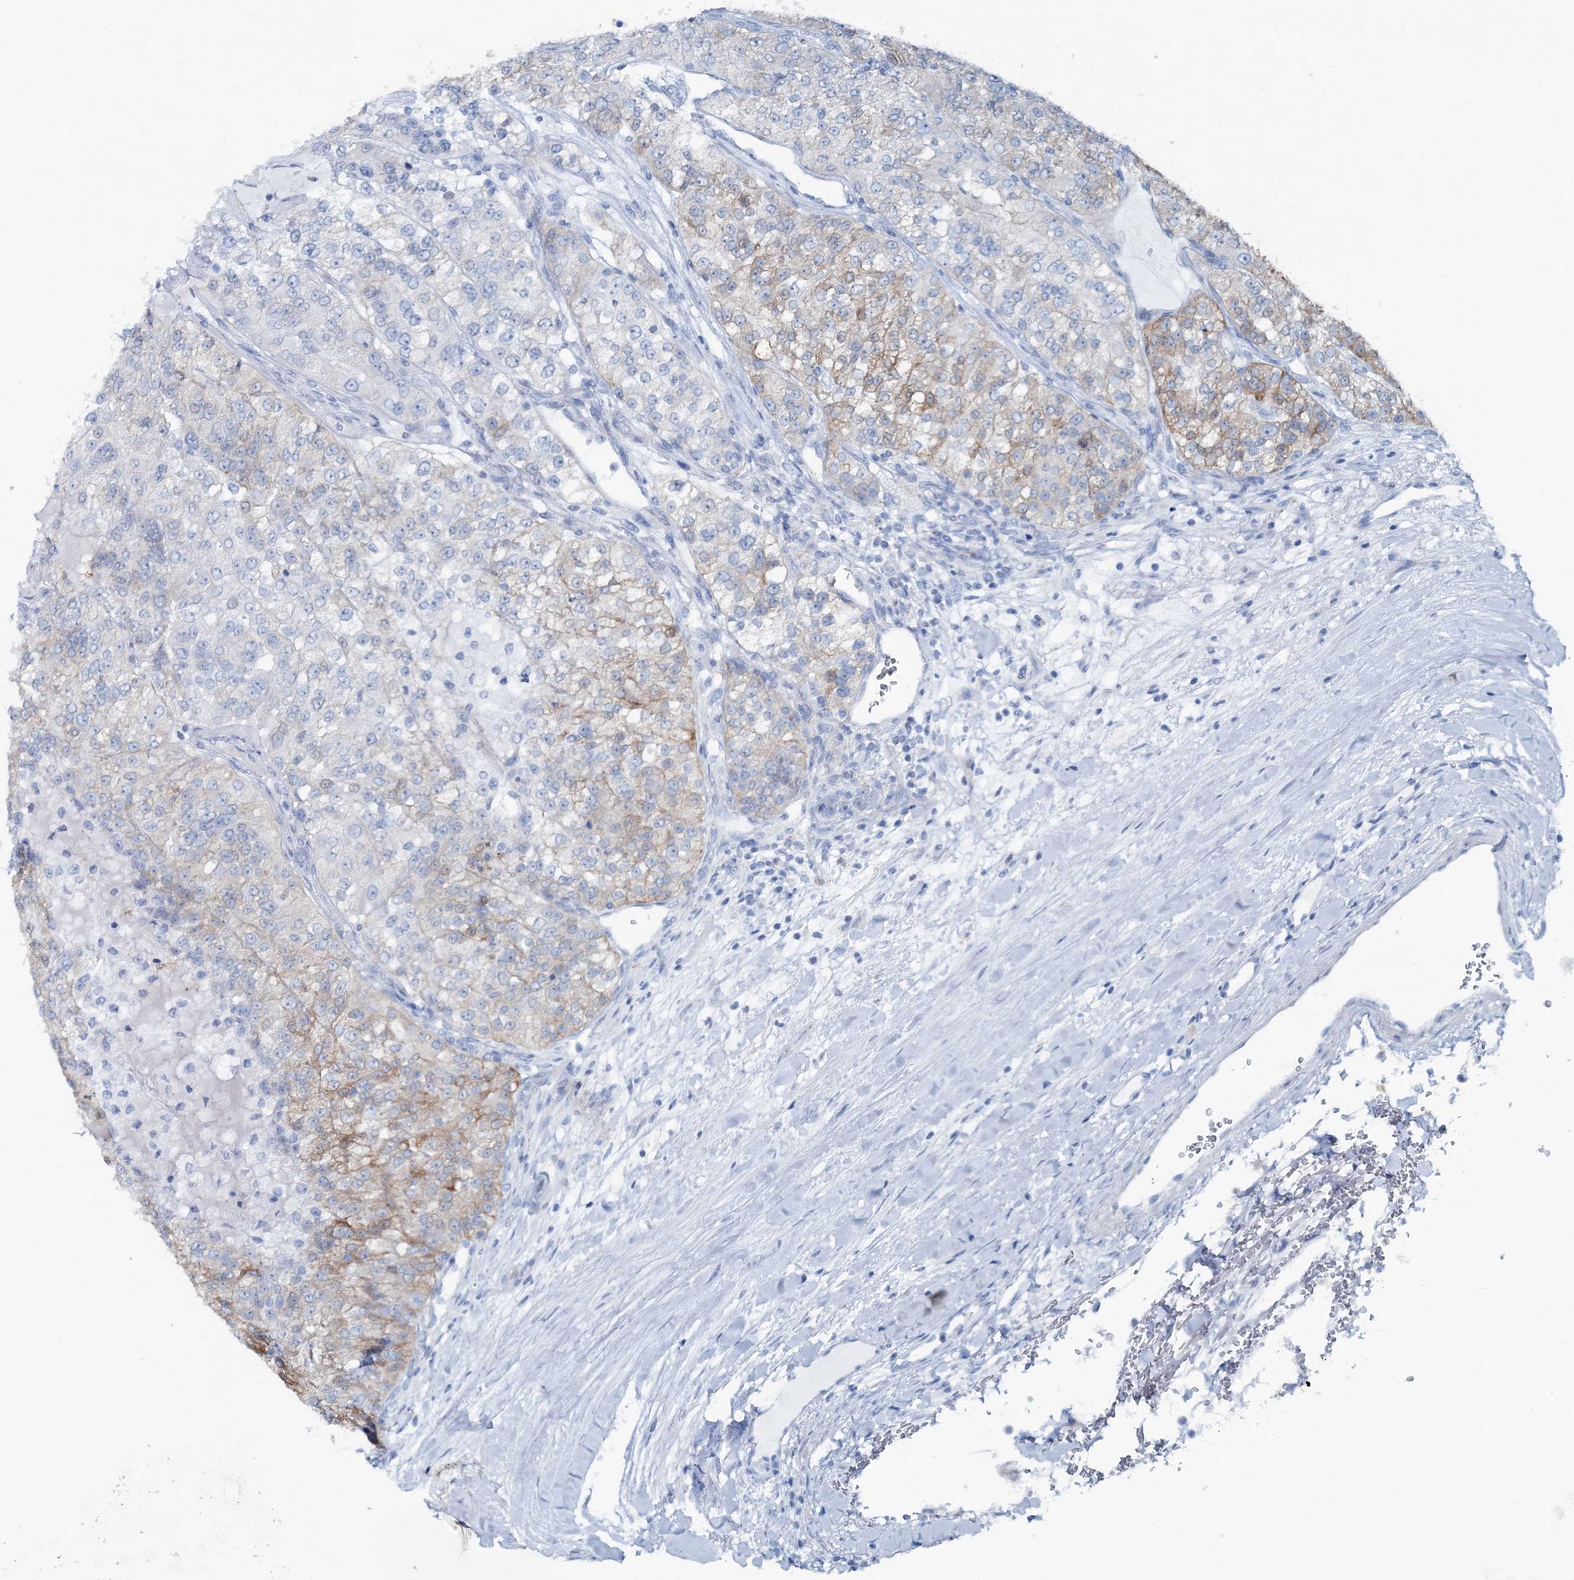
{"staining": {"intensity": "weak", "quantity": "25%-75%", "location": "cytoplasmic/membranous"}, "tissue": "renal cancer", "cell_type": "Tumor cells", "image_type": "cancer", "snomed": [{"axis": "morphology", "description": "Adenocarcinoma, NOS"}, {"axis": "topography", "description": "Kidney"}], "caption": "A brown stain shows weak cytoplasmic/membranous staining of a protein in human adenocarcinoma (renal) tumor cells.", "gene": "GABARAPL2", "patient": {"sex": "female", "age": 63}}